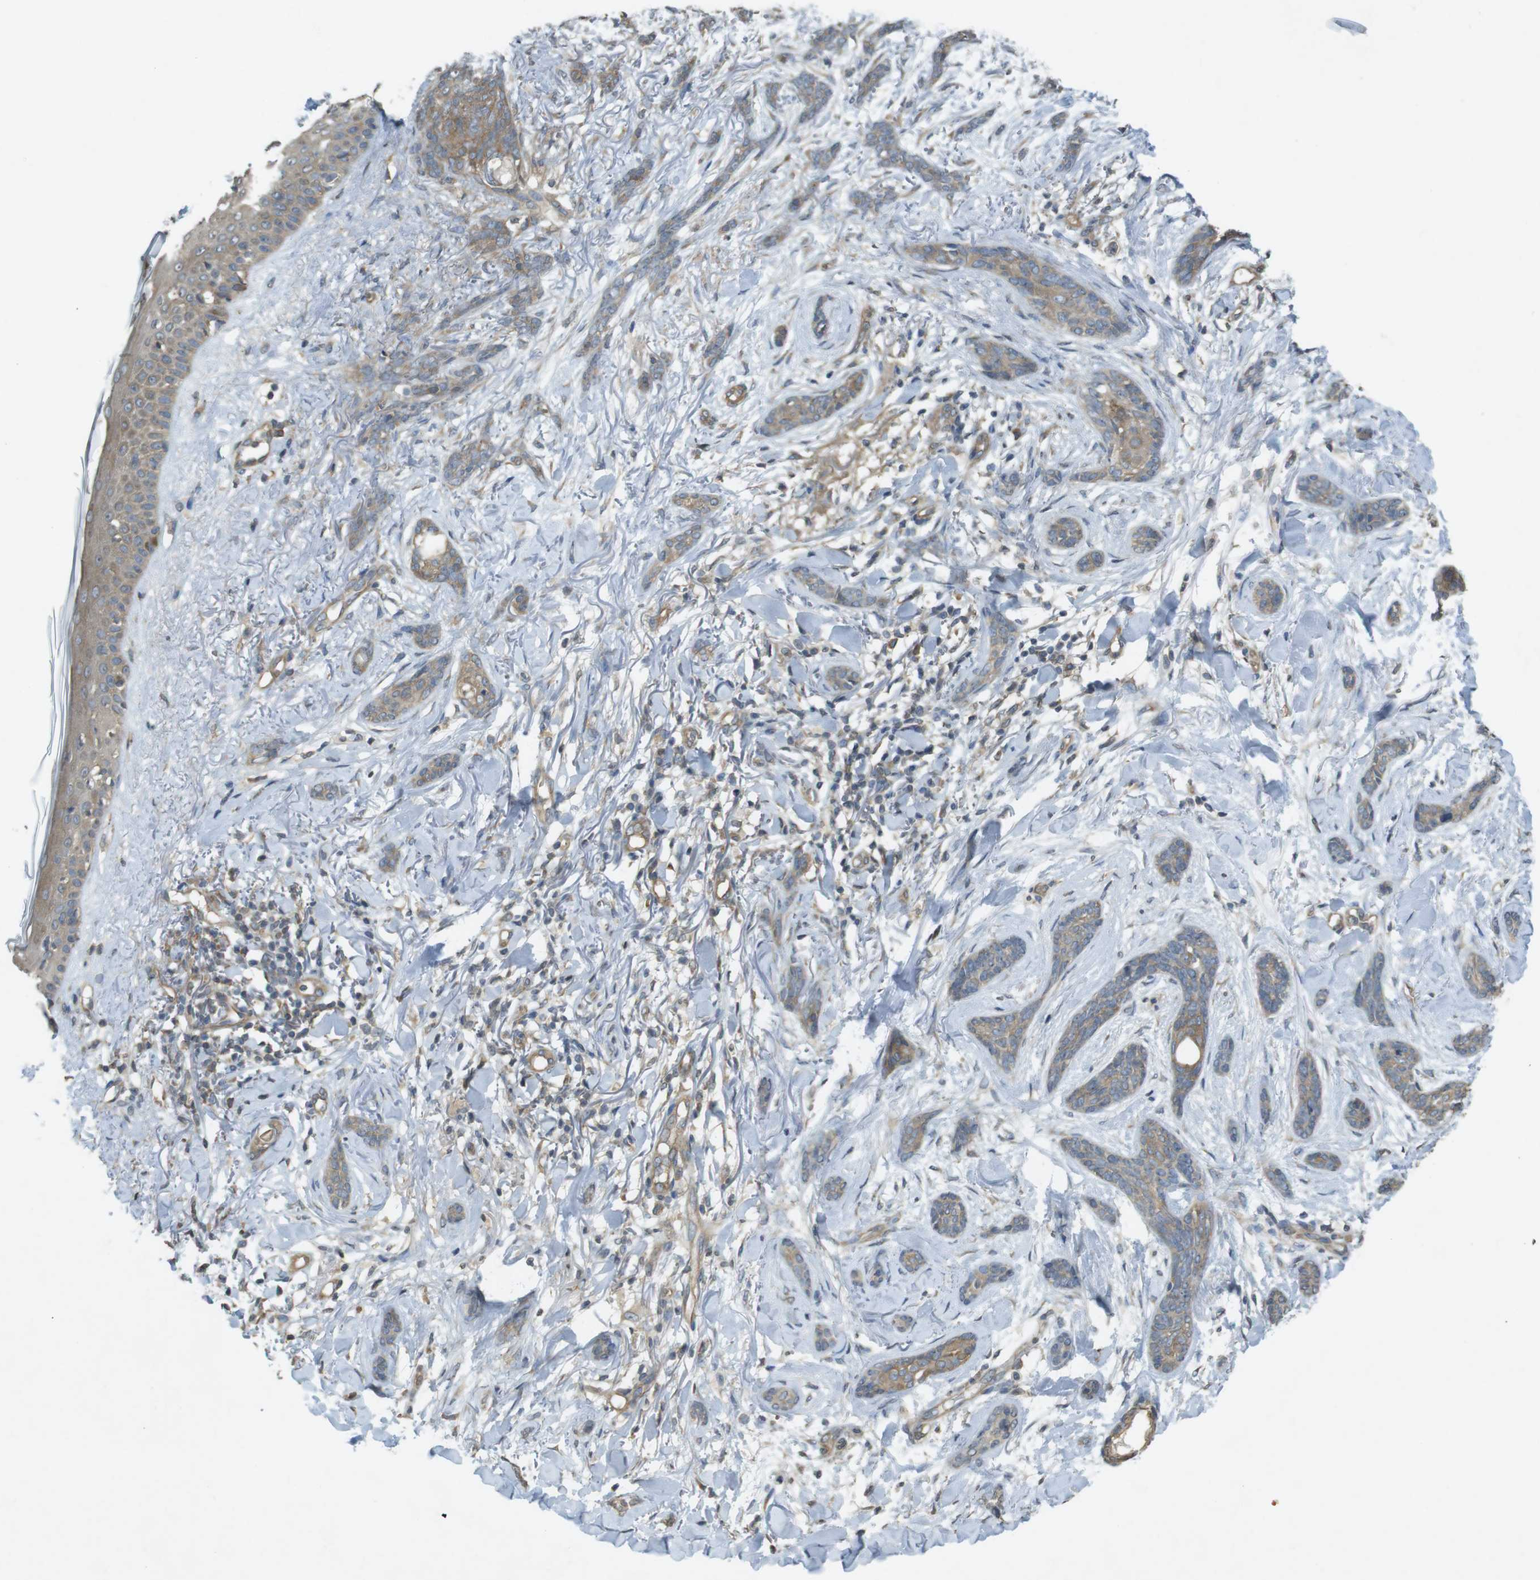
{"staining": {"intensity": "moderate", "quantity": ">75%", "location": "cytoplasmic/membranous"}, "tissue": "skin cancer", "cell_type": "Tumor cells", "image_type": "cancer", "snomed": [{"axis": "morphology", "description": "Basal cell carcinoma"}, {"axis": "morphology", "description": "Adnexal tumor, benign"}, {"axis": "topography", "description": "Skin"}], "caption": "Immunohistochemistry (IHC) micrograph of neoplastic tissue: skin cancer stained using IHC demonstrates medium levels of moderate protein expression localized specifically in the cytoplasmic/membranous of tumor cells, appearing as a cytoplasmic/membranous brown color.", "gene": "KIF5B", "patient": {"sex": "female", "age": 42}}